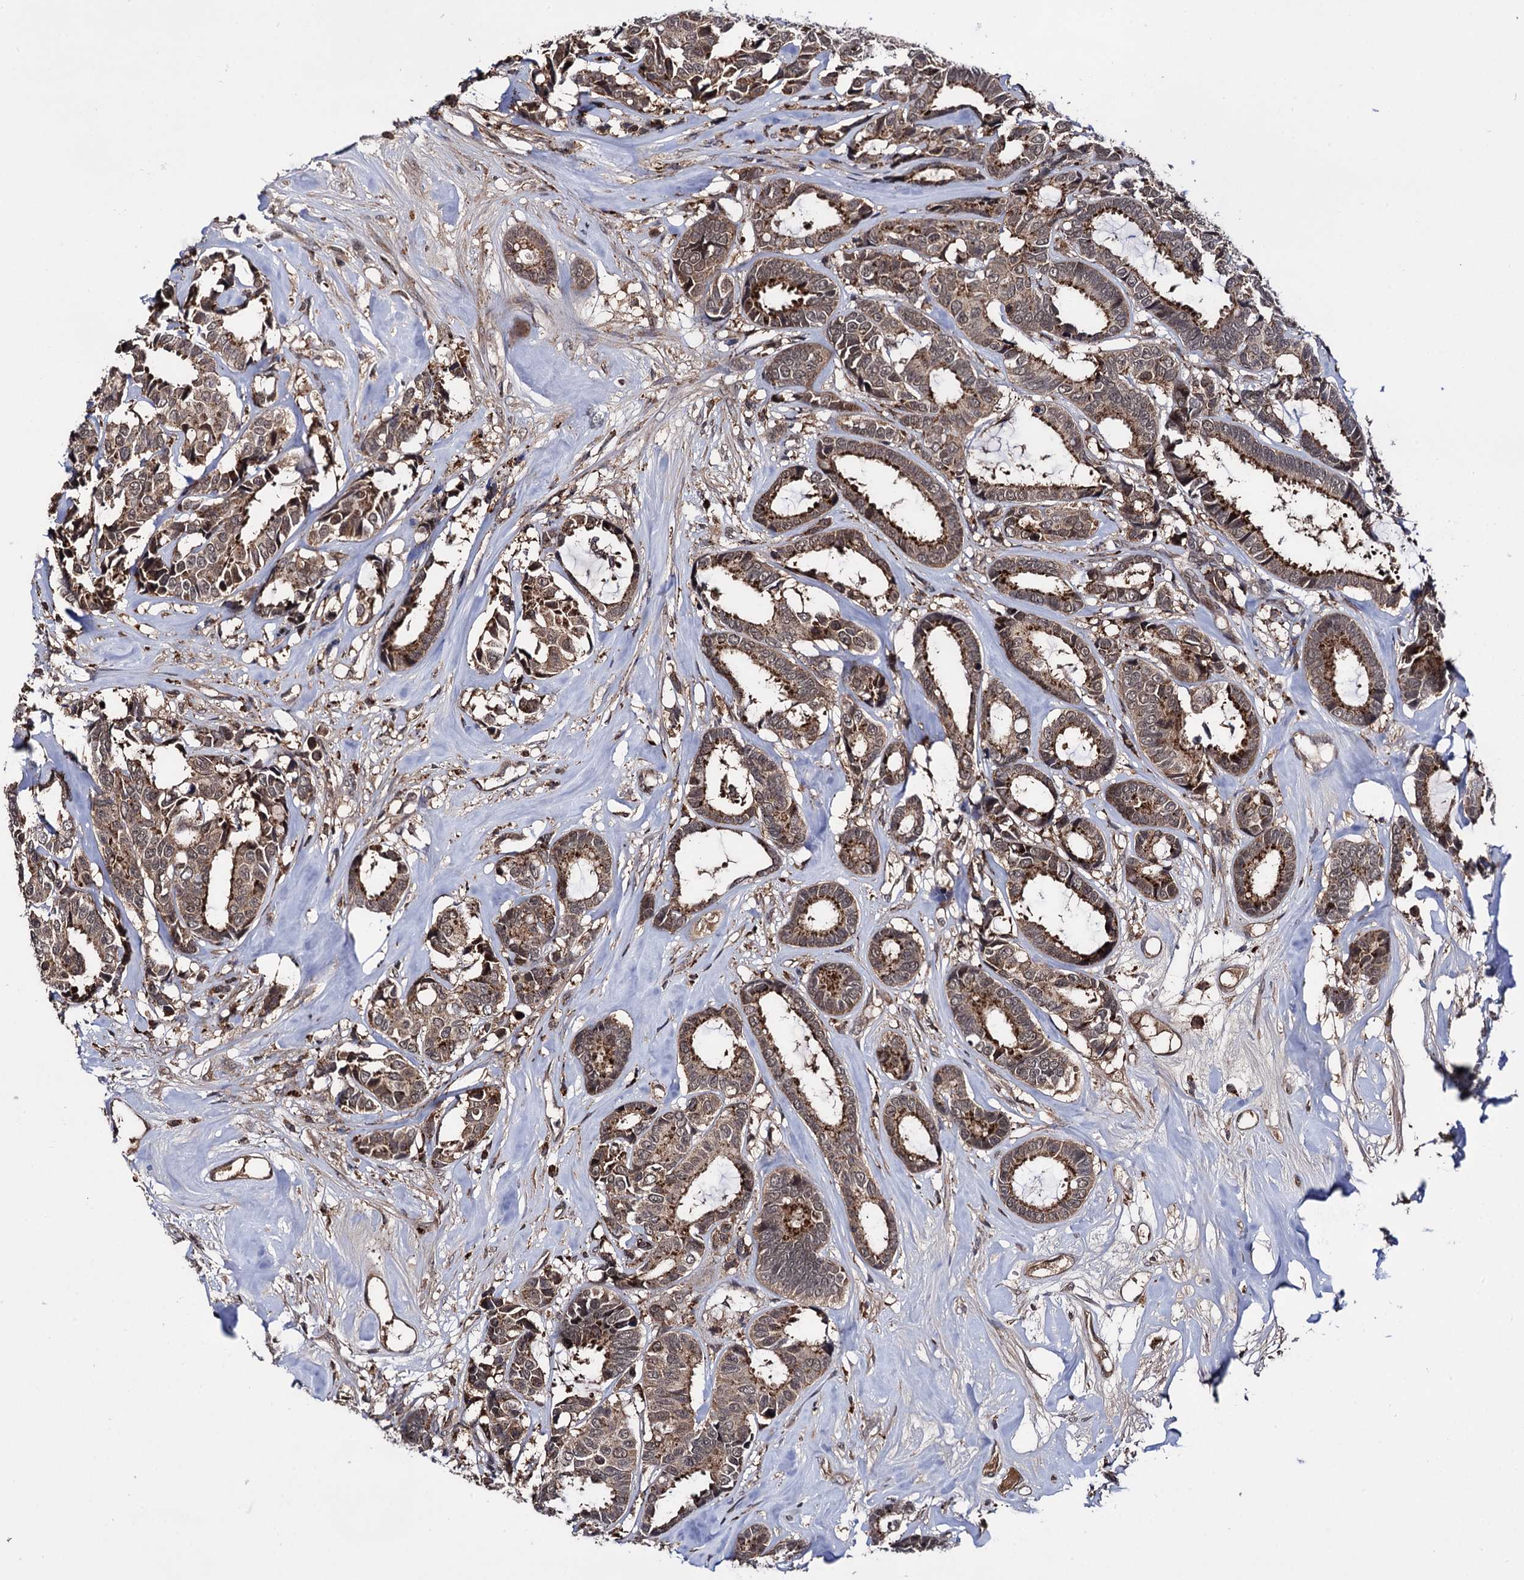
{"staining": {"intensity": "moderate", "quantity": ">75%", "location": "cytoplasmic/membranous,nuclear"}, "tissue": "breast cancer", "cell_type": "Tumor cells", "image_type": "cancer", "snomed": [{"axis": "morphology", "description": "Duct carcinoma"}, {"axis": "topography", "description": "Breast"}], "caption": "IHC (DAB) staining of breast cancer shows moderate cytoplasmic/membranous and nuclear protein expression in about >75% of tumor cells. (DAB = brown stain, brightfield microscopy at high magnification).", "gene": "MICAL2", "patient": {"sex": "female", "age": 87}}